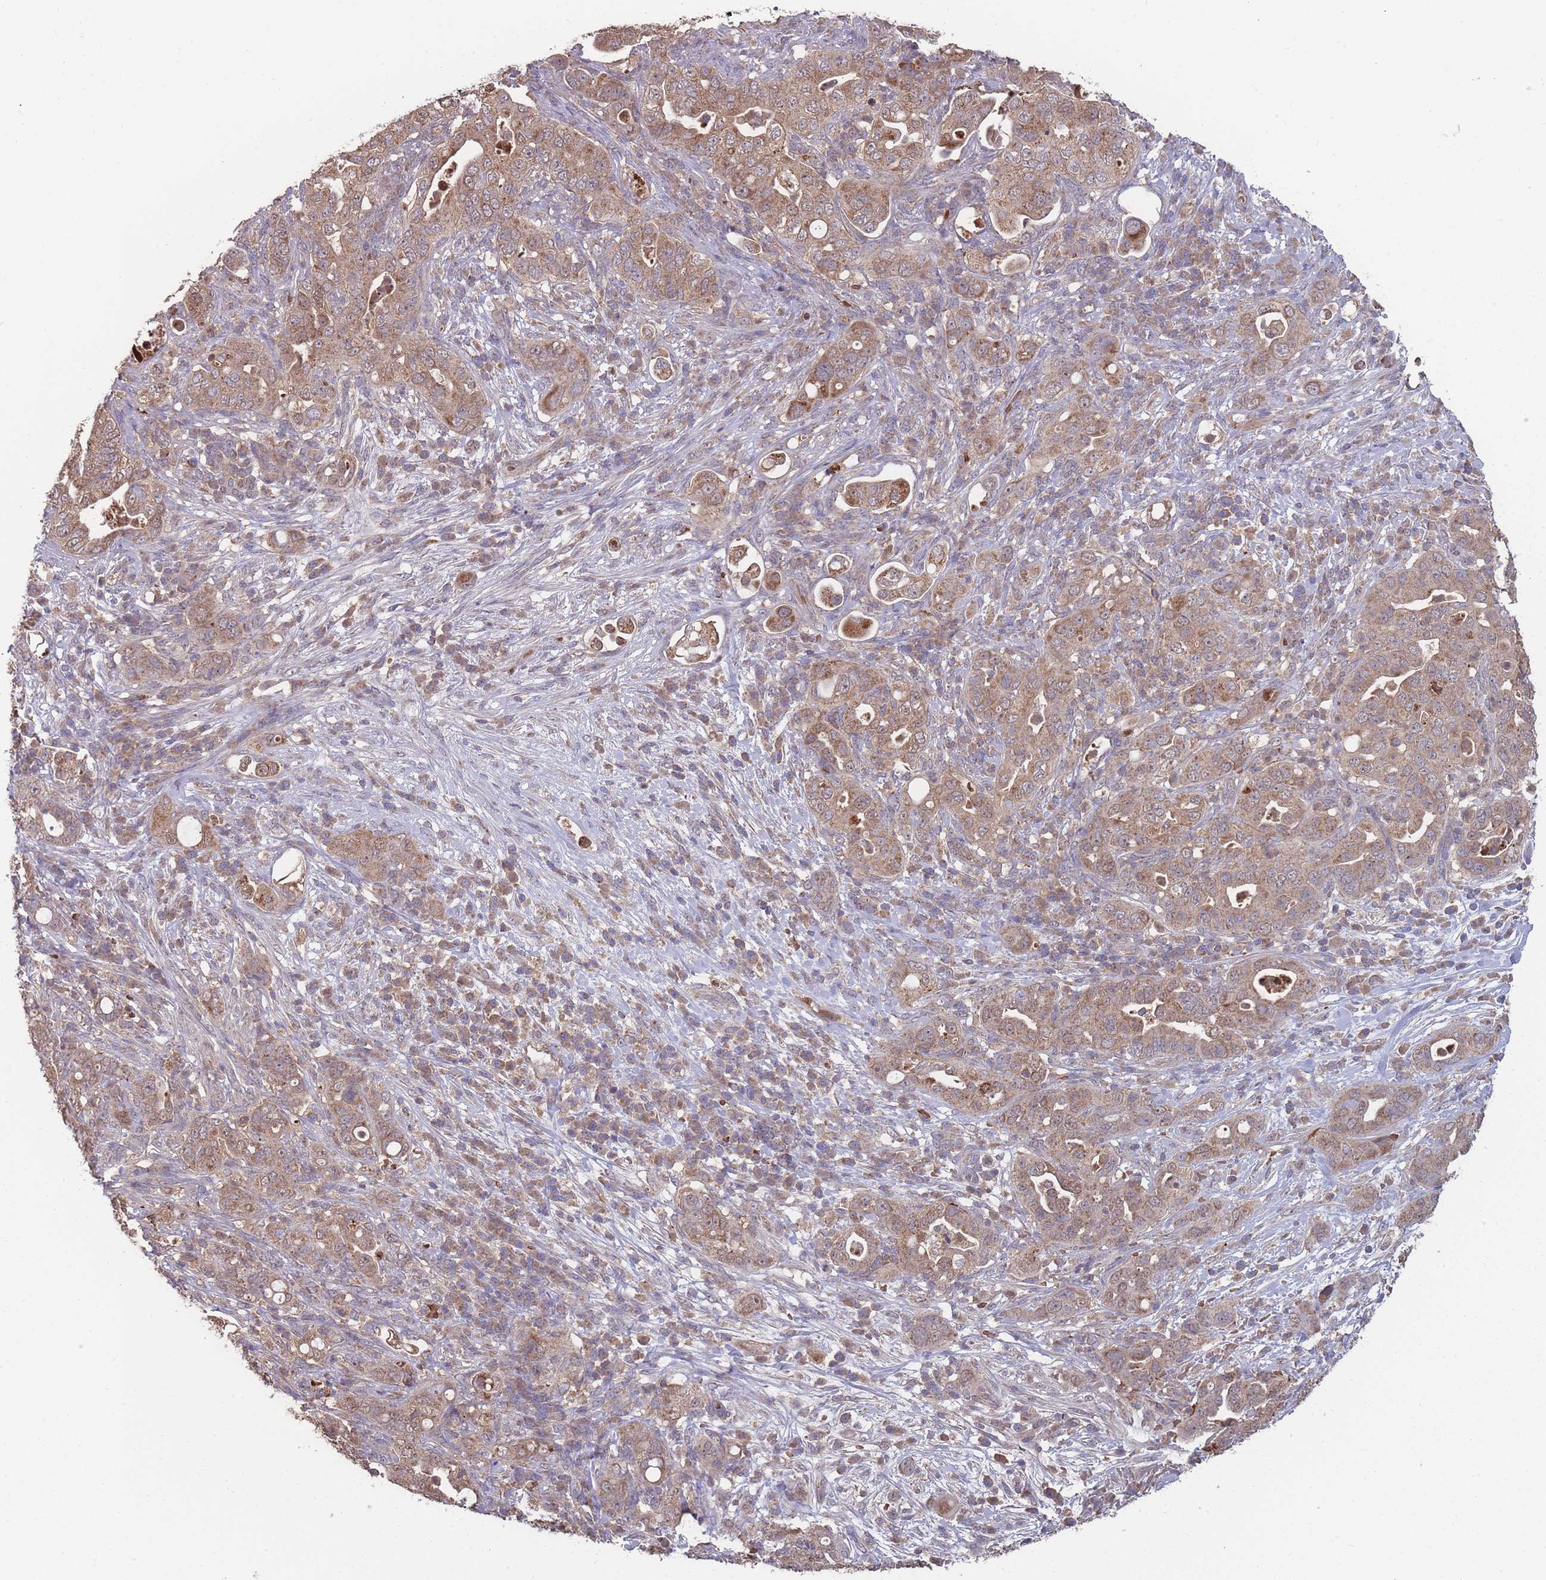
{"staining": {"intensity": "moderate", "quantity": ">75%", "location": "cytoplasmic/membranous"}, "tissue": "pancreatic cancer", "cell_type": "Tumor cells", "image_type": "cancer", "snomed": [{"axis": "morphology", "description": "Normal tissue, NOS"}, {"axis": "morphology", "description": "Adenocarcinoma, NOS"}, {"axis": "topography", "description": "Lymph node"}, {"axis": "topography", "description": "Pancreas"}], "caption": "High-magnification brightfield microscopy of pancreatic cancer stained with DAB (brown) and counterstained with hematoxylin (blue). tumor cells exhibit moderate cytoplasmic/membranous positivity is appreciated in about>75% of cells.", "gene": "SLC35B4", "patient": {"sex": "female", "age": 67}}